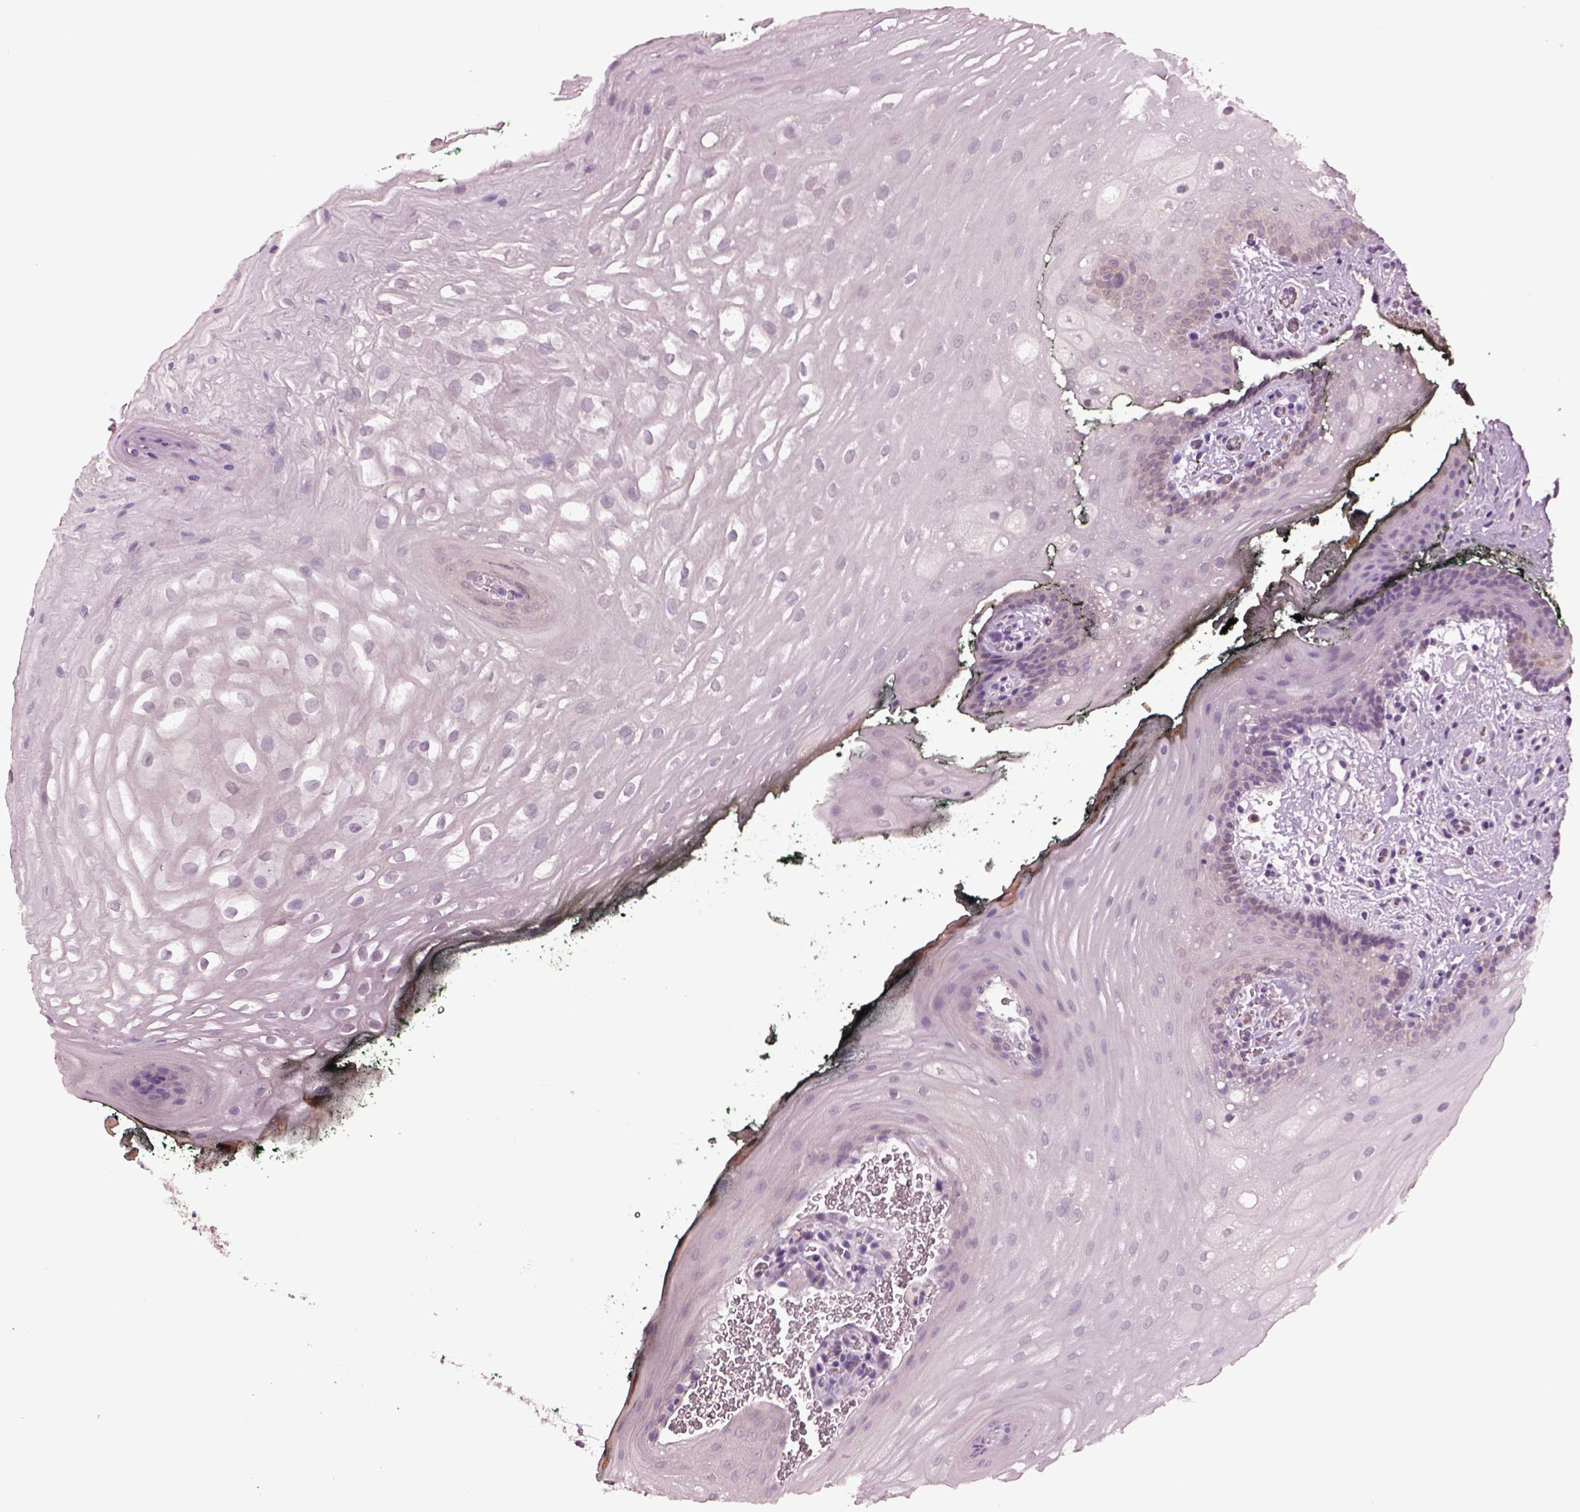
{"staining": {"intensity": "negative", "quantity": "none", "location": "none"}, "tissue": "oral mucosa", "cell_type": "Squamous epithelial cells", "image_type": "normal", "snomed": [{"axis": "morphology", "description": "Normal tissue, NOS"}, {"axis": "topography", "description": "Oral tissue"}, {"axis": "topography", "description": "Head-Neck"}], "caption": "This histopathology image is of normal oral mucosa stained with IHC to label a protein in brown with the nuclei are counter-stained blue. There is no staining in squamous epithelial cells. The staining is performed using DAB brown chromogen with nuclei counter-stained in using hematoxylin.", "gene": "CLPSL1", "patient": {"sex": "male", "age": 65}}